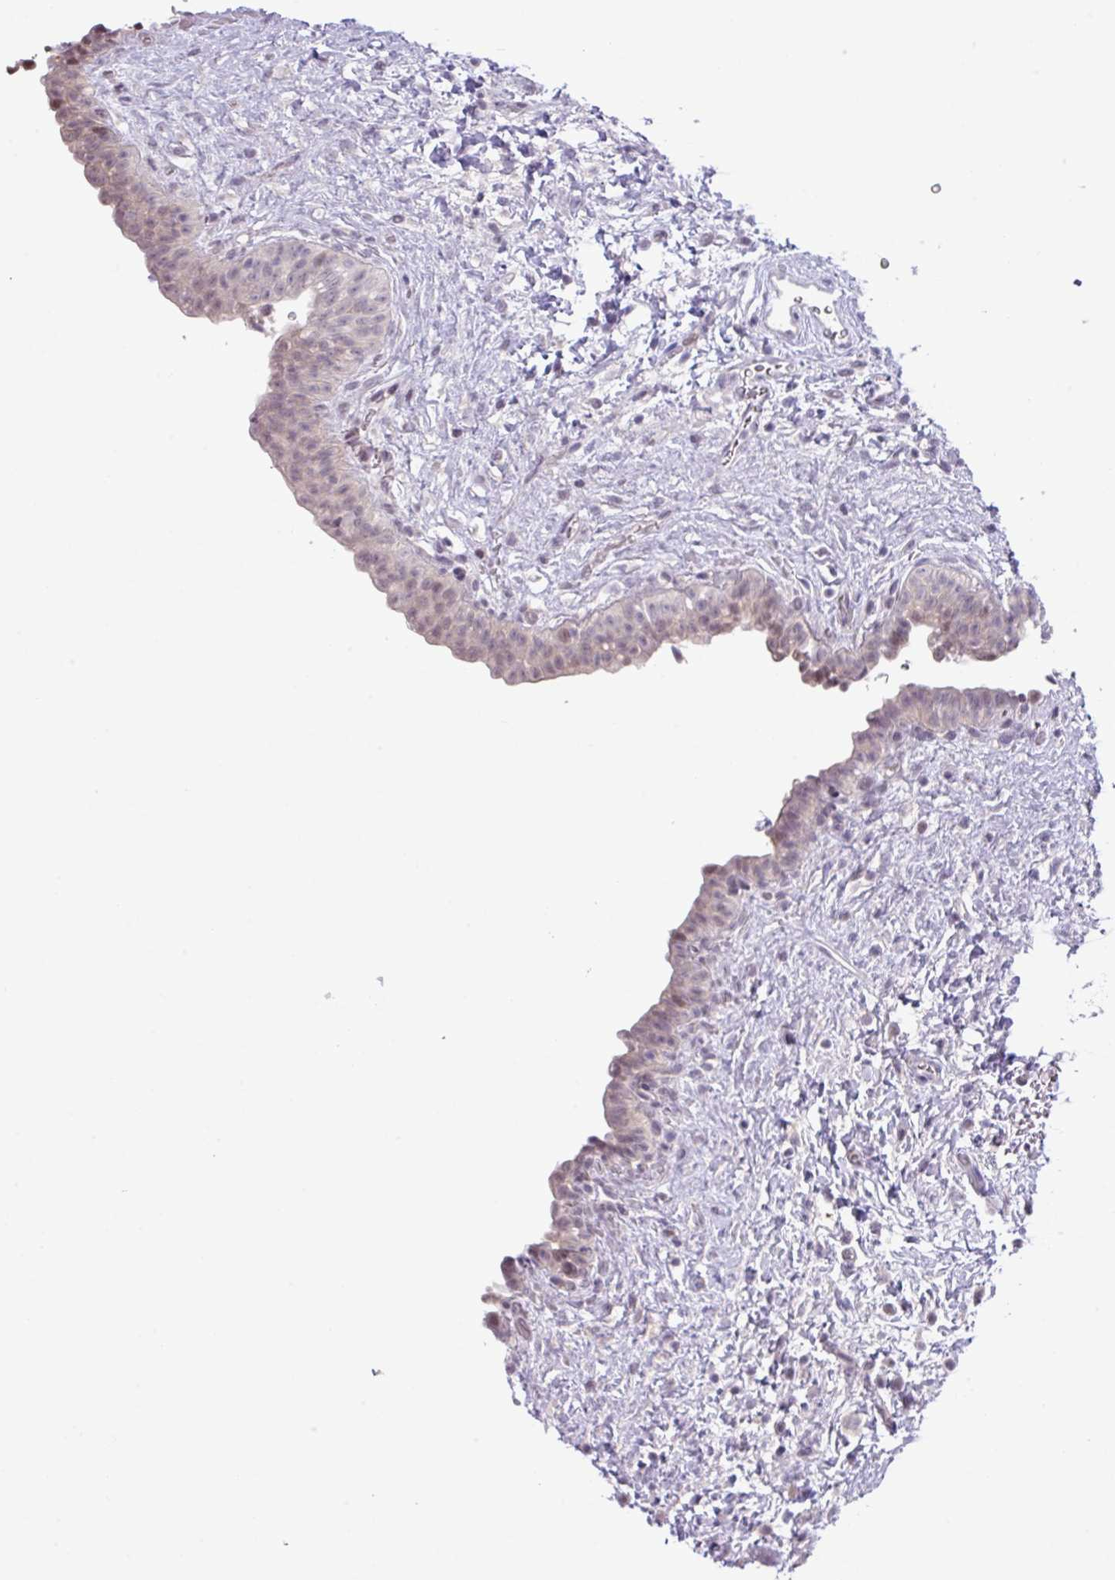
{"staining": {"intensity": "moderate", "quantity": "<25%", "location": "nuclear"}, "tissue": "urinary bladder", "cell_type": "Urothelial cells", "image_type": "normal", "snomed": [{"axis": "morphology", "description": "Normal tissue, NOS"}, {"axis": "topography", "description": "Urinary bladder"}], "caption": "Urothelial cells reveal moderate nuclear staining in approximately <25% of cells in normal urinary bladder. The protein is shown in brown color, while the nuclei are stained blue.", "gene": "ANKRD13B", "patient": {"sex": "male", "age": 69}}